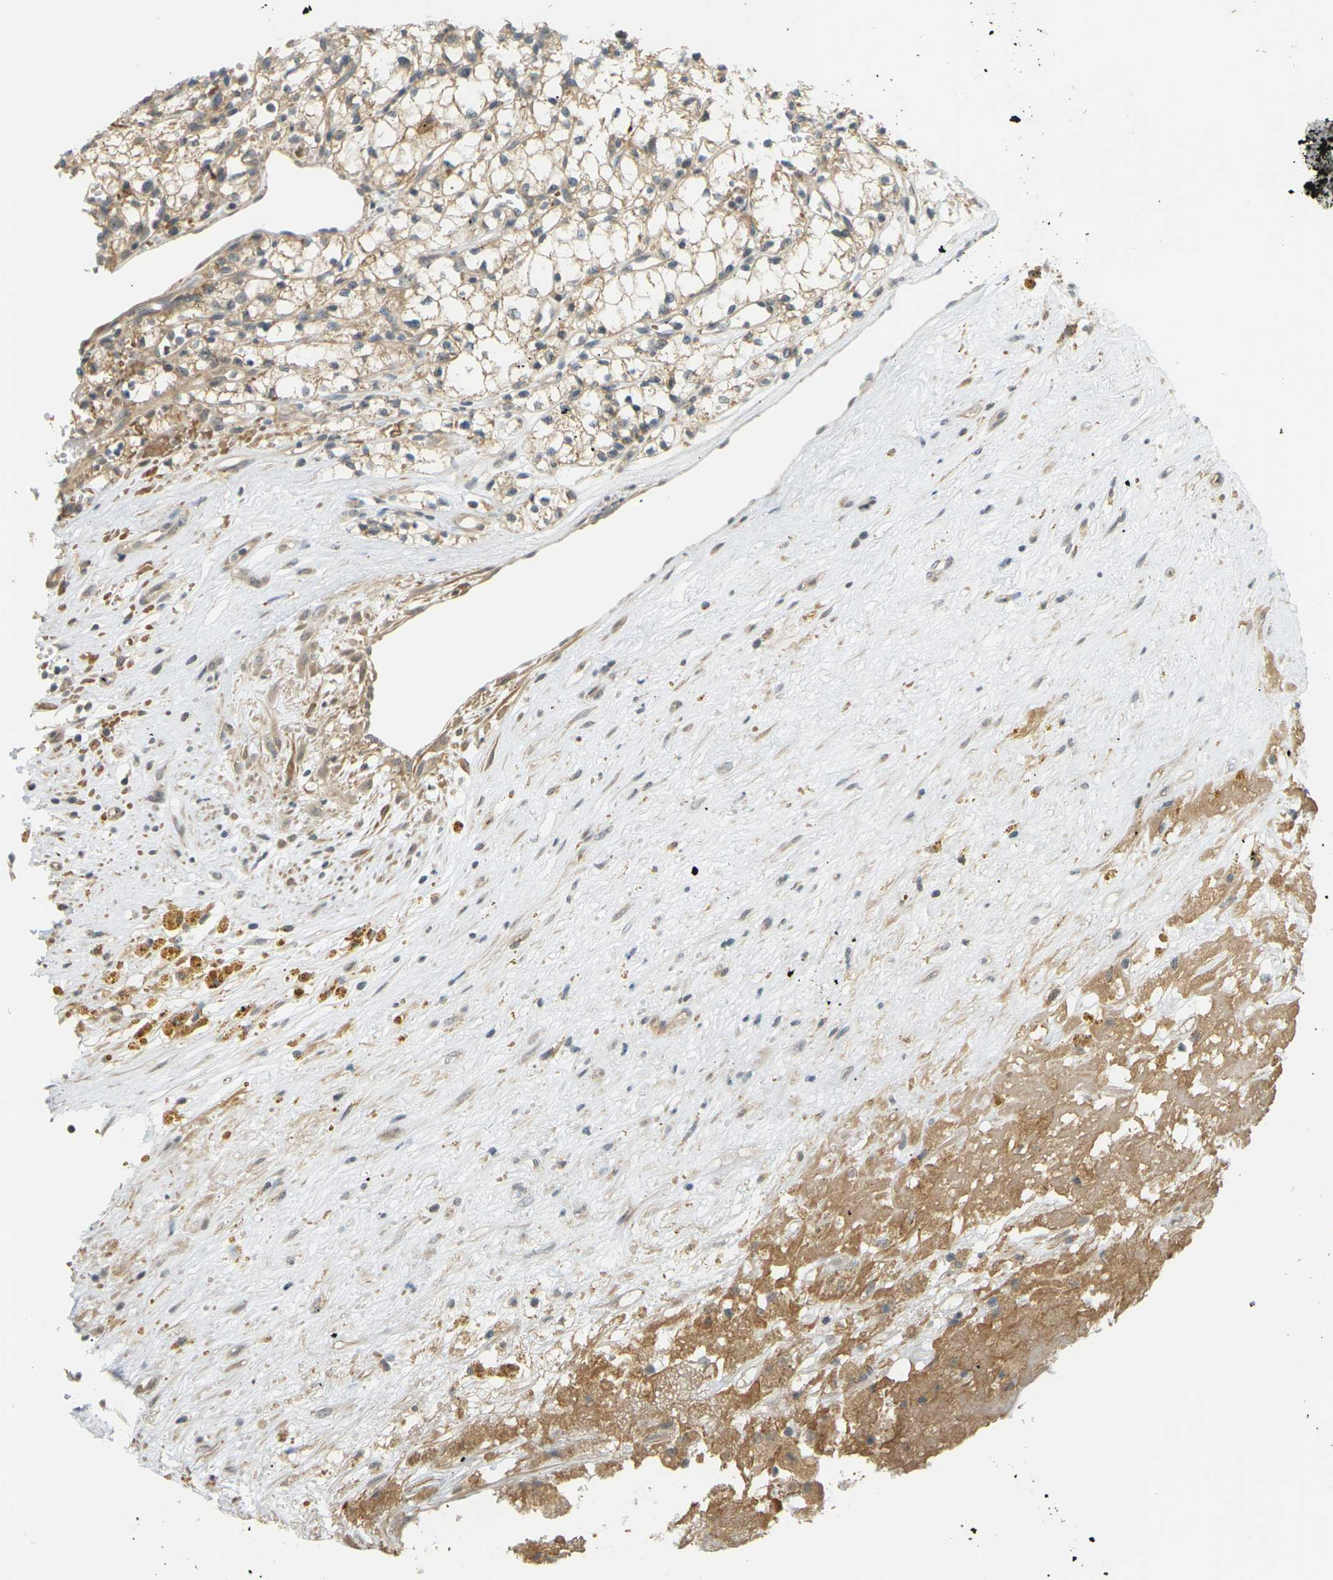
{"staining": {"intensity": "moderate", "quantity": ">75%", "location": "cytoplasmic/membranous"}, "tissue": "renal cancer", "cell_type": "Tumor cells", "image_type": "cancer", "snomed": [{"axis": "morphology", "description": "Normal tissue, NOS"}, {"axis": "morphology", "description": "Adenocarcinoma, NOS"}, {"axis": "topography", "description": "Kidney"}], "caption": "Protein expression analysis of human adenocarcinoma (renal) reveals moderate cytoplasmic/membranous expression in approximately >75% of tumor cells.", "gene": "SOCS6", "patient": {"sex": "male", "age": 59}}